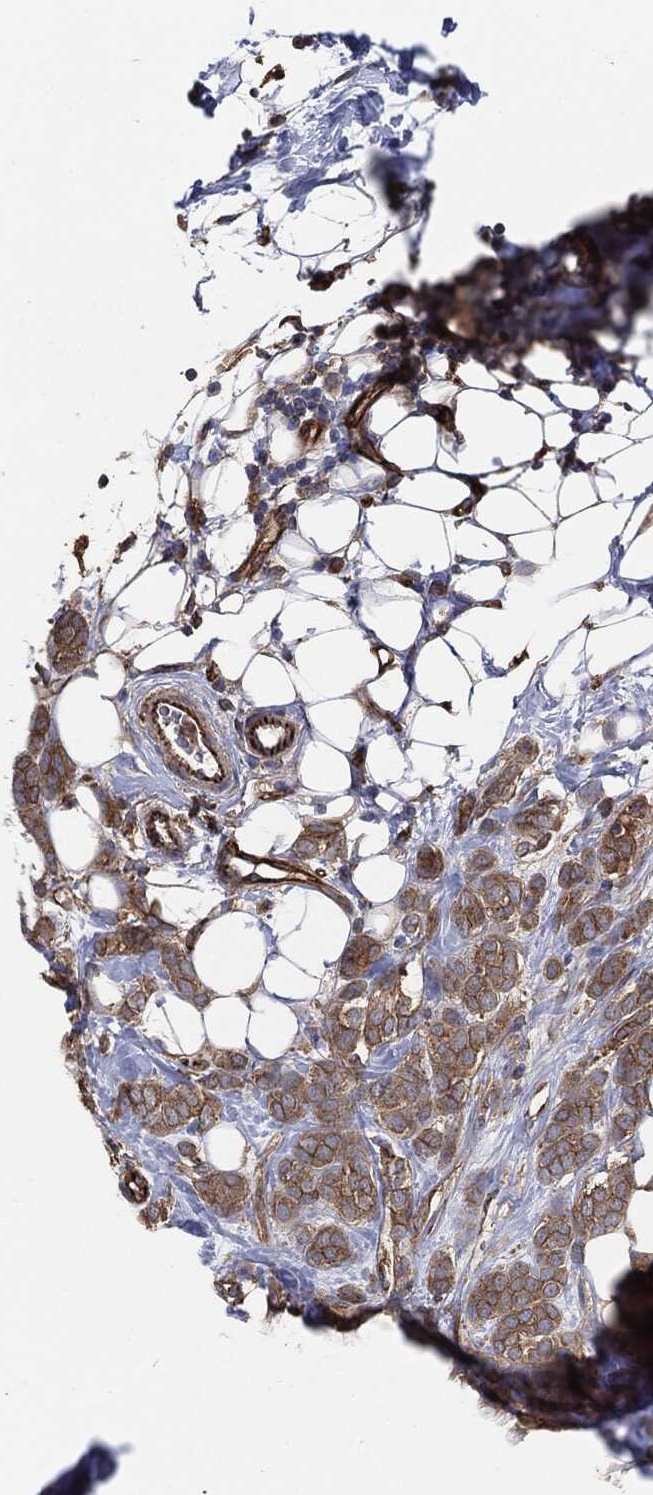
{"staining": {"intensity": "moderate", "quantity": ">75%", "location": "cytoplasmic/membranous"}, "tissue": "breast cancer", "cell_type": "Tumor cells", "image_type": "cancer", "snomed": [{"axis": "morphology", "description": "Lobular carcinoma"}, {"axis": "topography", "description": "Breast"}], "caption": "This photomicrograph shows immunohistochemistry (IHC) staining of human breast lobular carcinoma, with medium moderate cytoplasmic/membranous staining in approximately >75% of tumor cells.", "gene": "CTNNA1", "patient": {"sex": "female", "age": 49}}